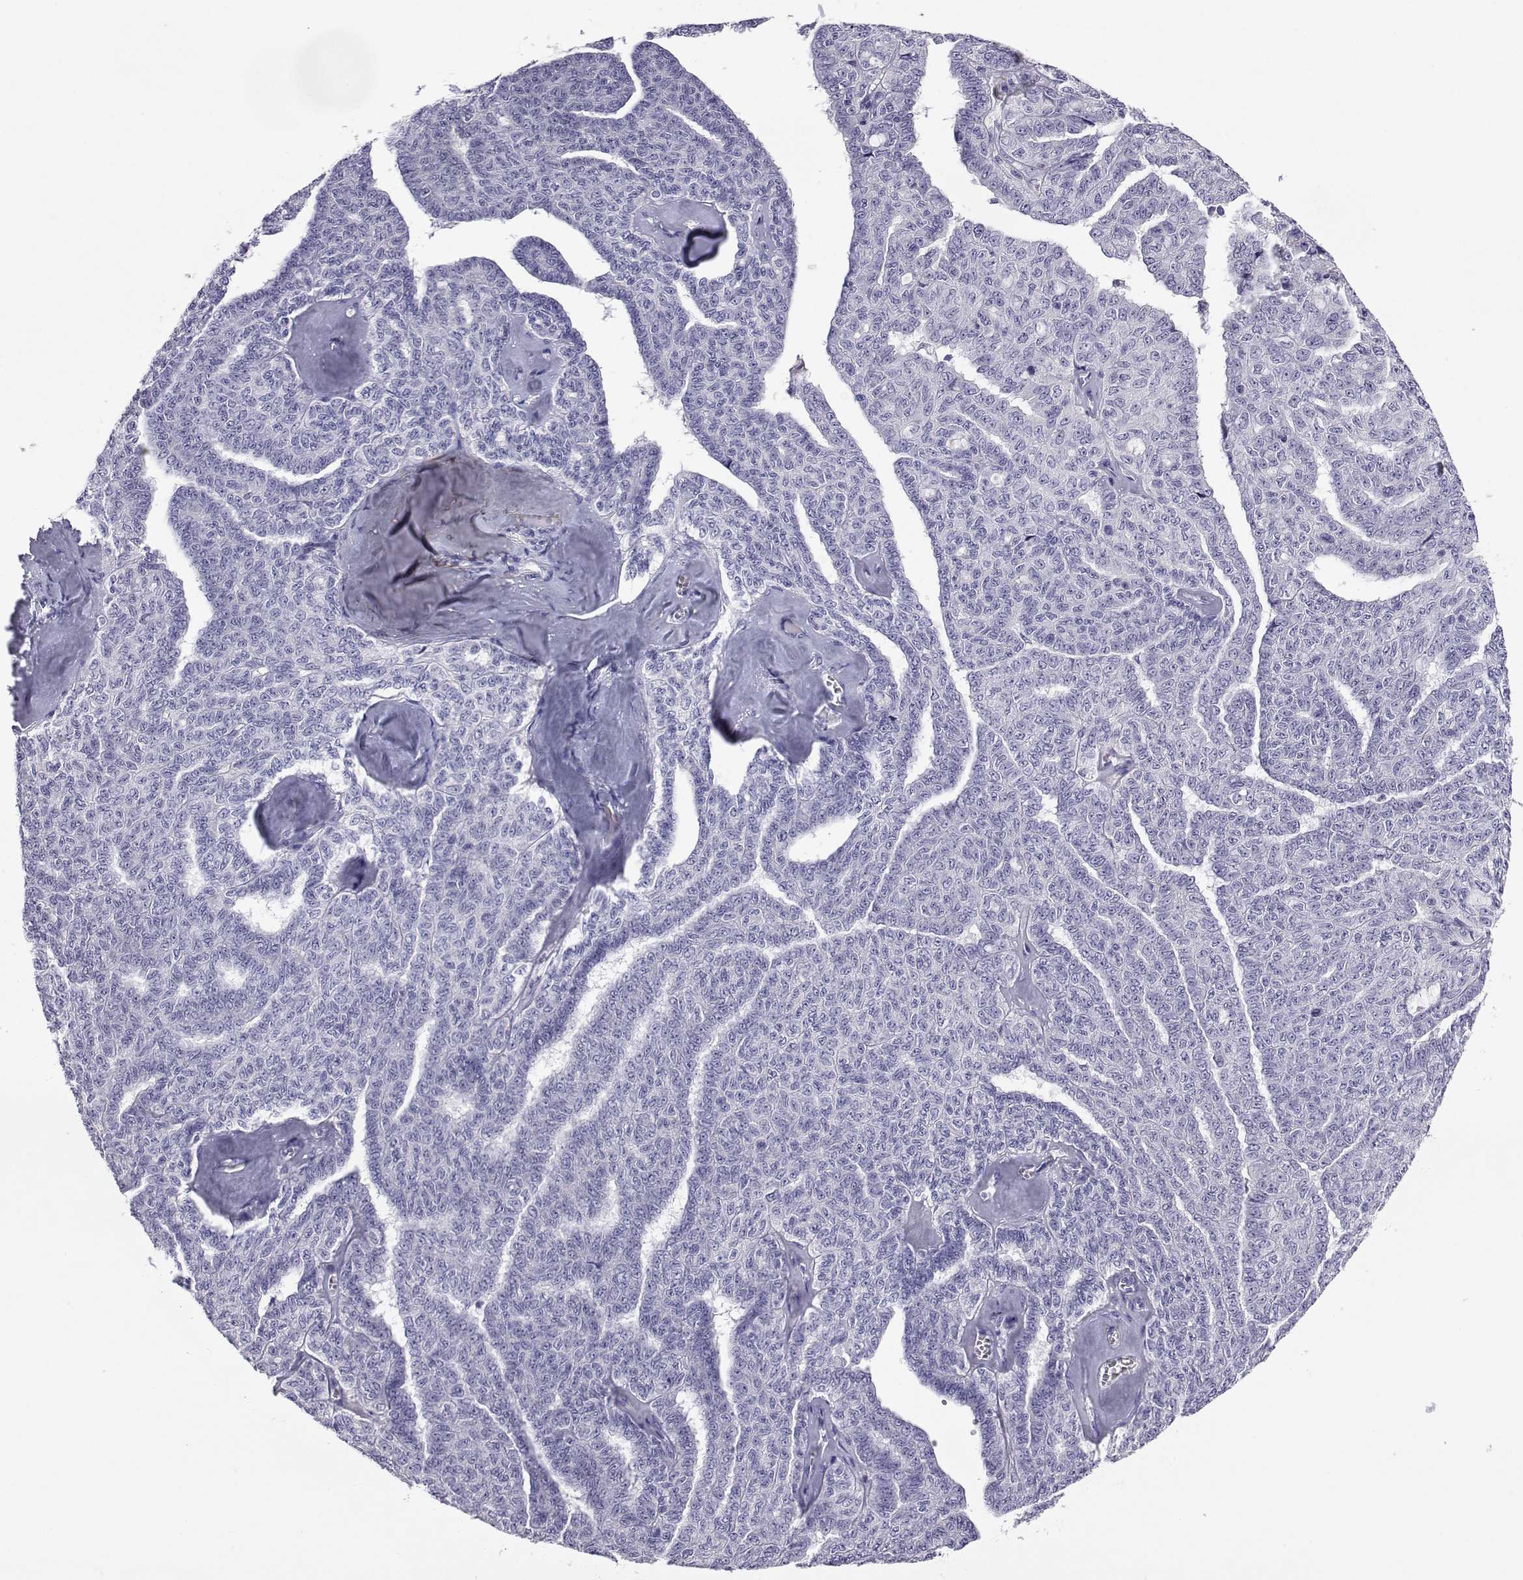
{"staining": {"intensity": "negative", "quantity": "none", "location": "none"}, "tissue": "ovarian cancer", "cell_type": "Tumor cells", "image_type": "cancer", "snomed": [{"axis": "morphology", "description": "Cystadenocarcinoma, serous, NOS"}, {"axis": "topography", "description": "Ovary"}], "caption": "Immunohistochemistry image of neoplastic tissue: ovarian serous cystadenocarcinoma stained with DAB (3,3'-diaminobenzidine) demonstrates no significant protein positivity in tumor cells.", "gene": "PLIN4", "patient": {"sex": "female", "age": 71}}